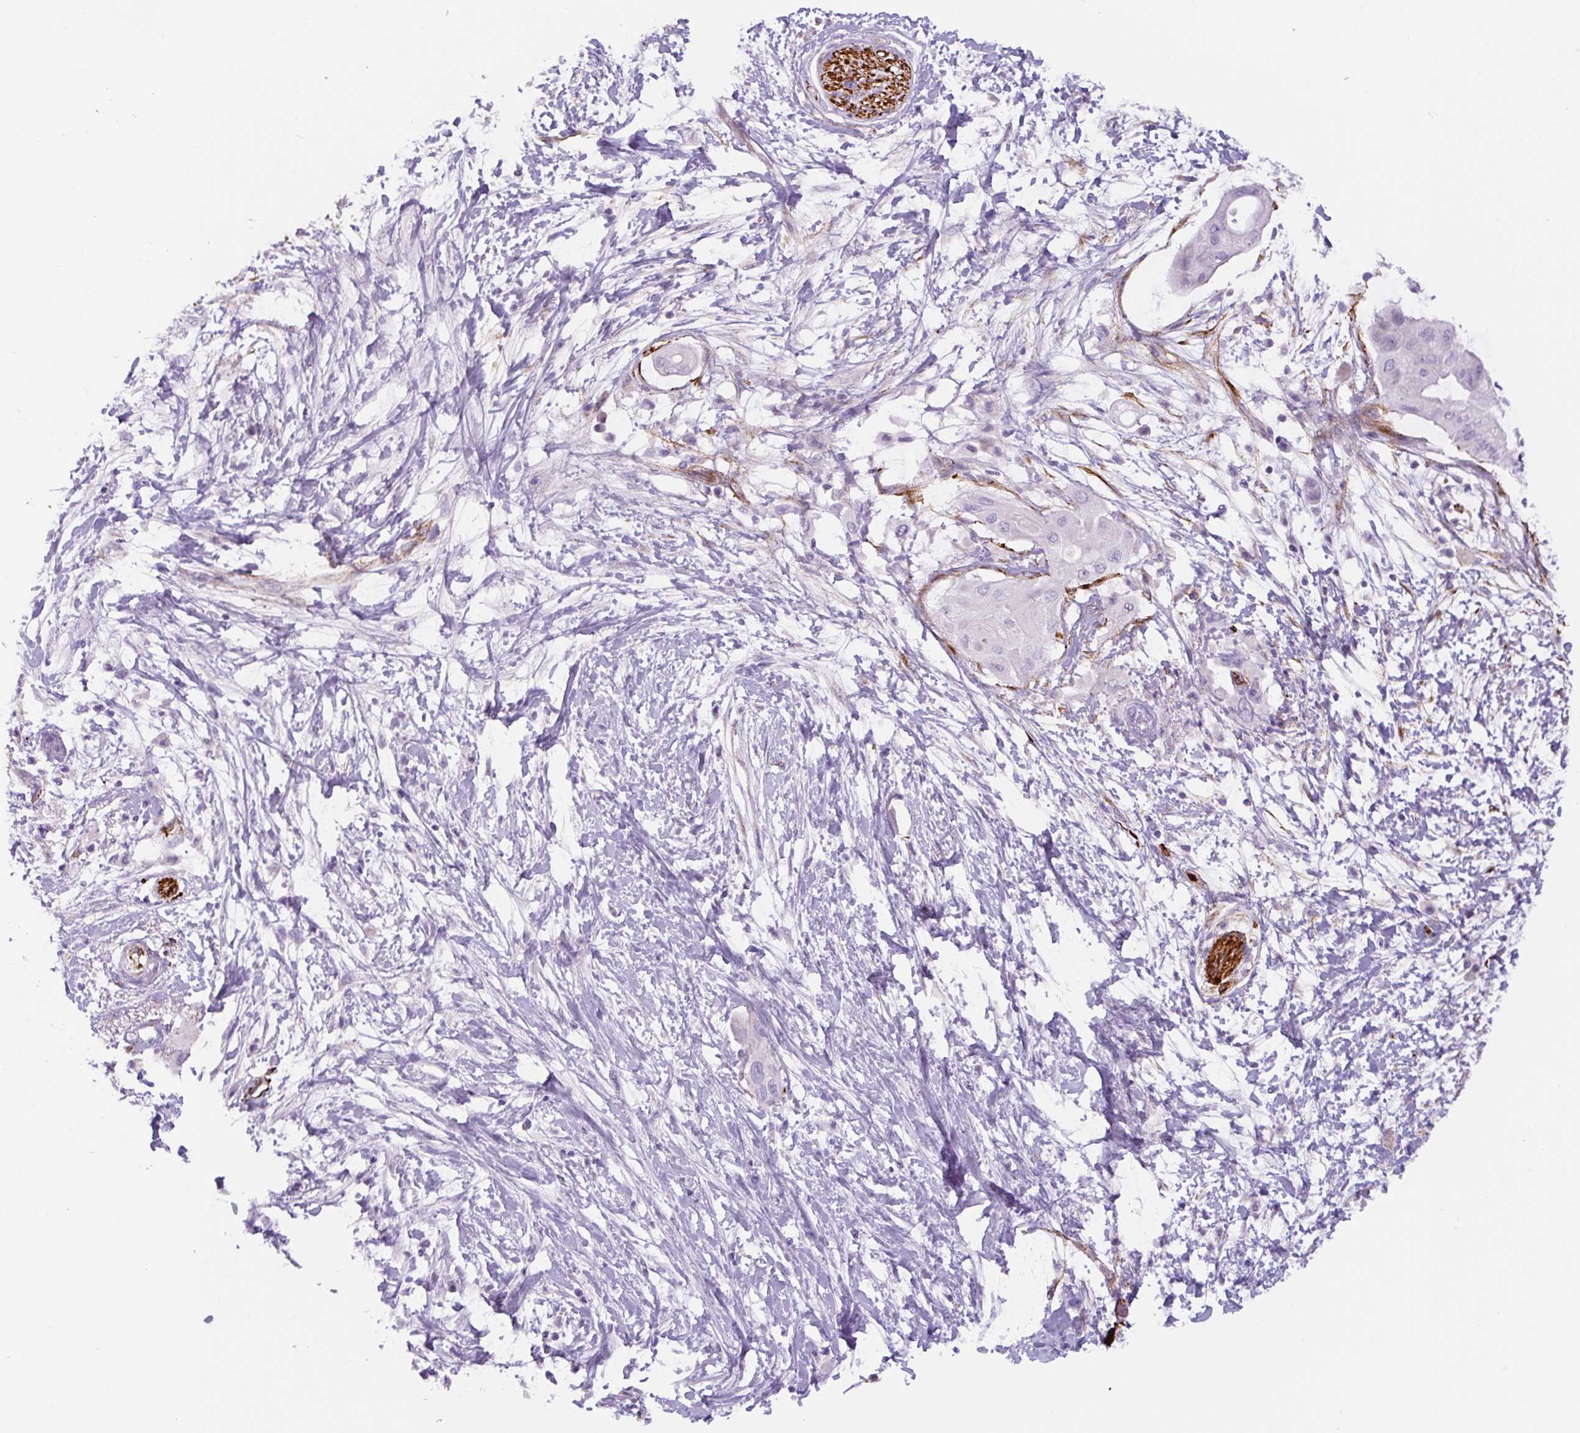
{"staining": {"intensity": "negative", "quantity": "none", "location": "none"}, "tissue": "pancreatic cancer", "cell_type": "Tumor cells", "image_type": "cancer", "snomed": [{"axis": "morphology", "description": "Adenocarcinoma, NOS"}, {"axis": "topography", "description": "Pancreas"}], "caption": "Immunohistochemistry (IHC) image of pancreatic cancer stained for a protein (brown), which shows no staining in tumor cells. (Brightfield microscopy of DAB (3,3'-diaminobenzidine) IHC at high magnification).", "gene": "NES", "patient": {"sex": "male", "age": 68}}